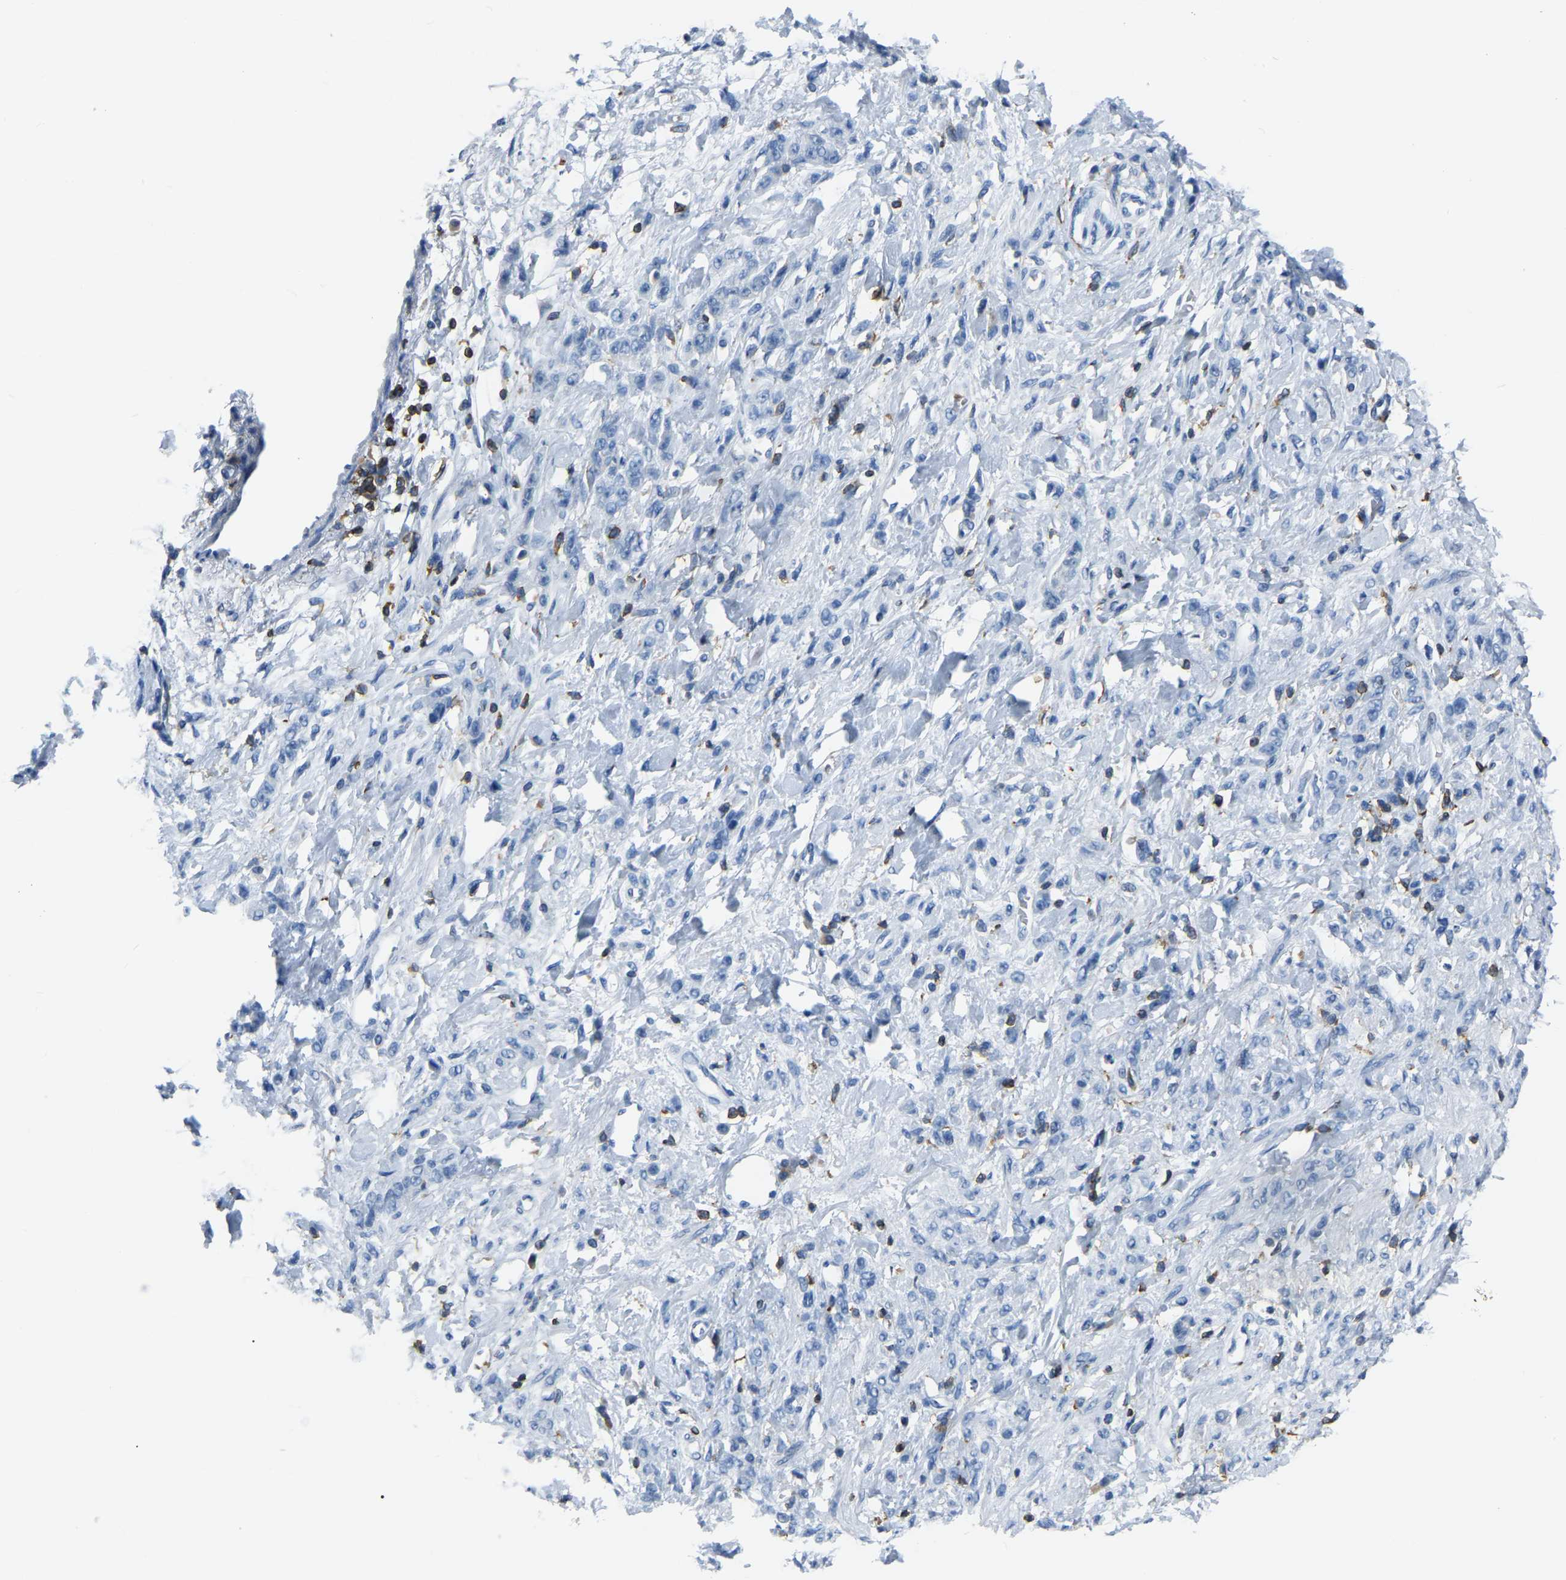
{"staining": {"intensity": "negative", "quantity": "none", "location": "none"}, "tissue": "stomach cancer", "cell_type": "Tumor cells", "image_type": "cancer", "snomed": [{"axis": "morphology", "description": "Normal tissue, NOS"}, {"axis": "morphology", "description": "Adenocarcinoma, NOS"}, {"axis": "topography", "description": "Stomach"}], "caption": "IHC image of human stomach cancer stained for a protein (brown), which exhibits no expression in tumor cells.", "gene": "ARHGAP45", "patient": {"sex": "male", "age": 82}}